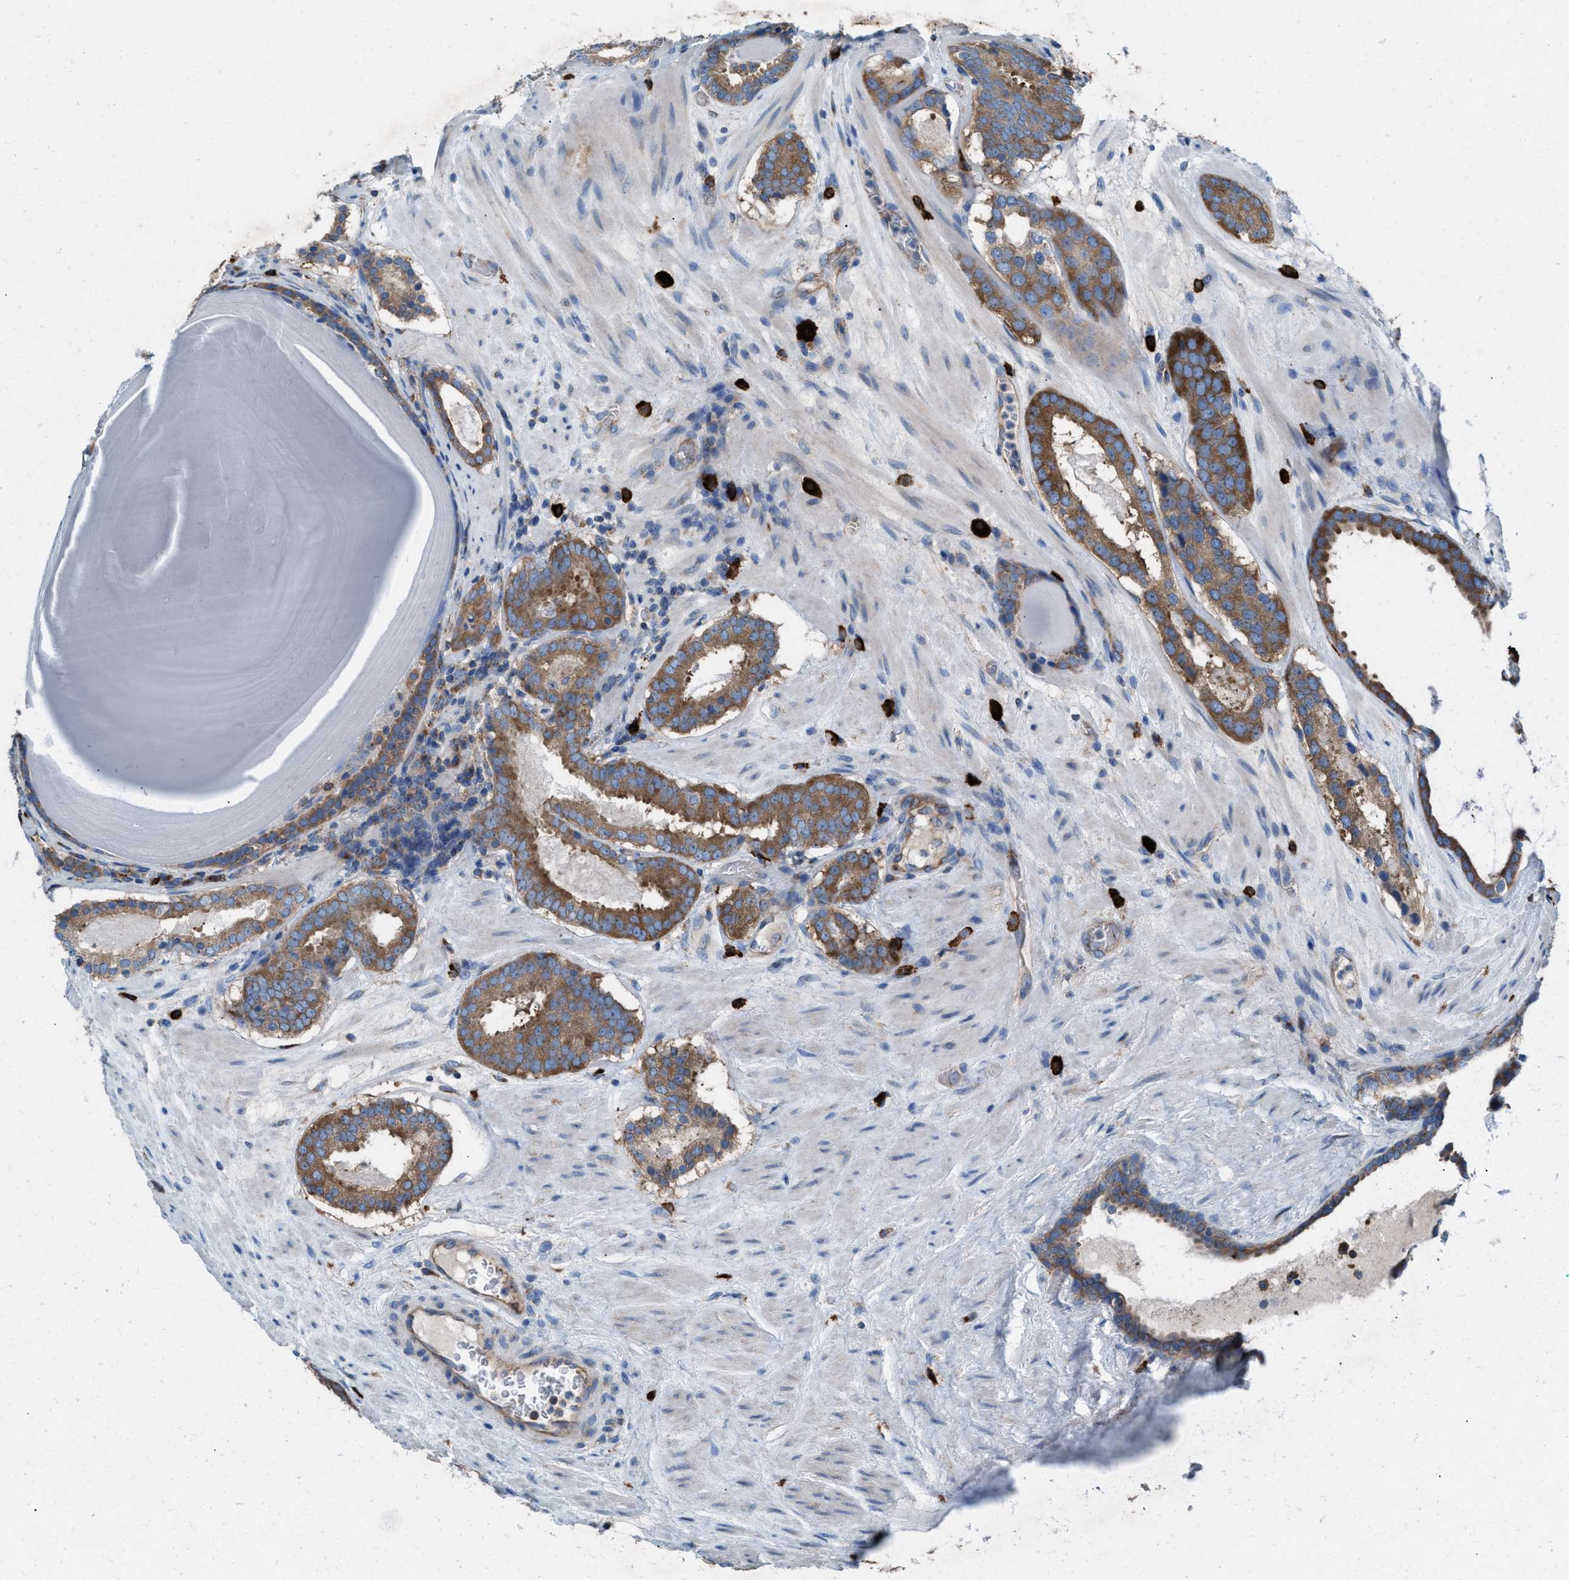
{"staining": {"intensity": "moderate", "quantity": ">75%", "location": "cytoplasmic/membranous"}, "tissue": "prostate cancer", "cell_type": "Tumor cells", "image_type": "cancer", "snomed": [{"axis": "morphology", "description": "Adenocarcinoma, Low grade"}, {"axis": "topography", "description": "Prostate"}], "caption": "Low-grade adenocarcinoma (prostate) was stained to show a protein in brown. There is medium levels of moderate cytoplasmic/membranous positivity in approximately >75% of tumor cells. The staining was performed using DAB (3,3'-diaminobenzidine) to visualize the protein expression in brown, while the nuclei were stained in blue with hematoxylin (Magnification: 20x).", "gene": "NYAP1", "patient": {"sex": "male", "age": 69}}